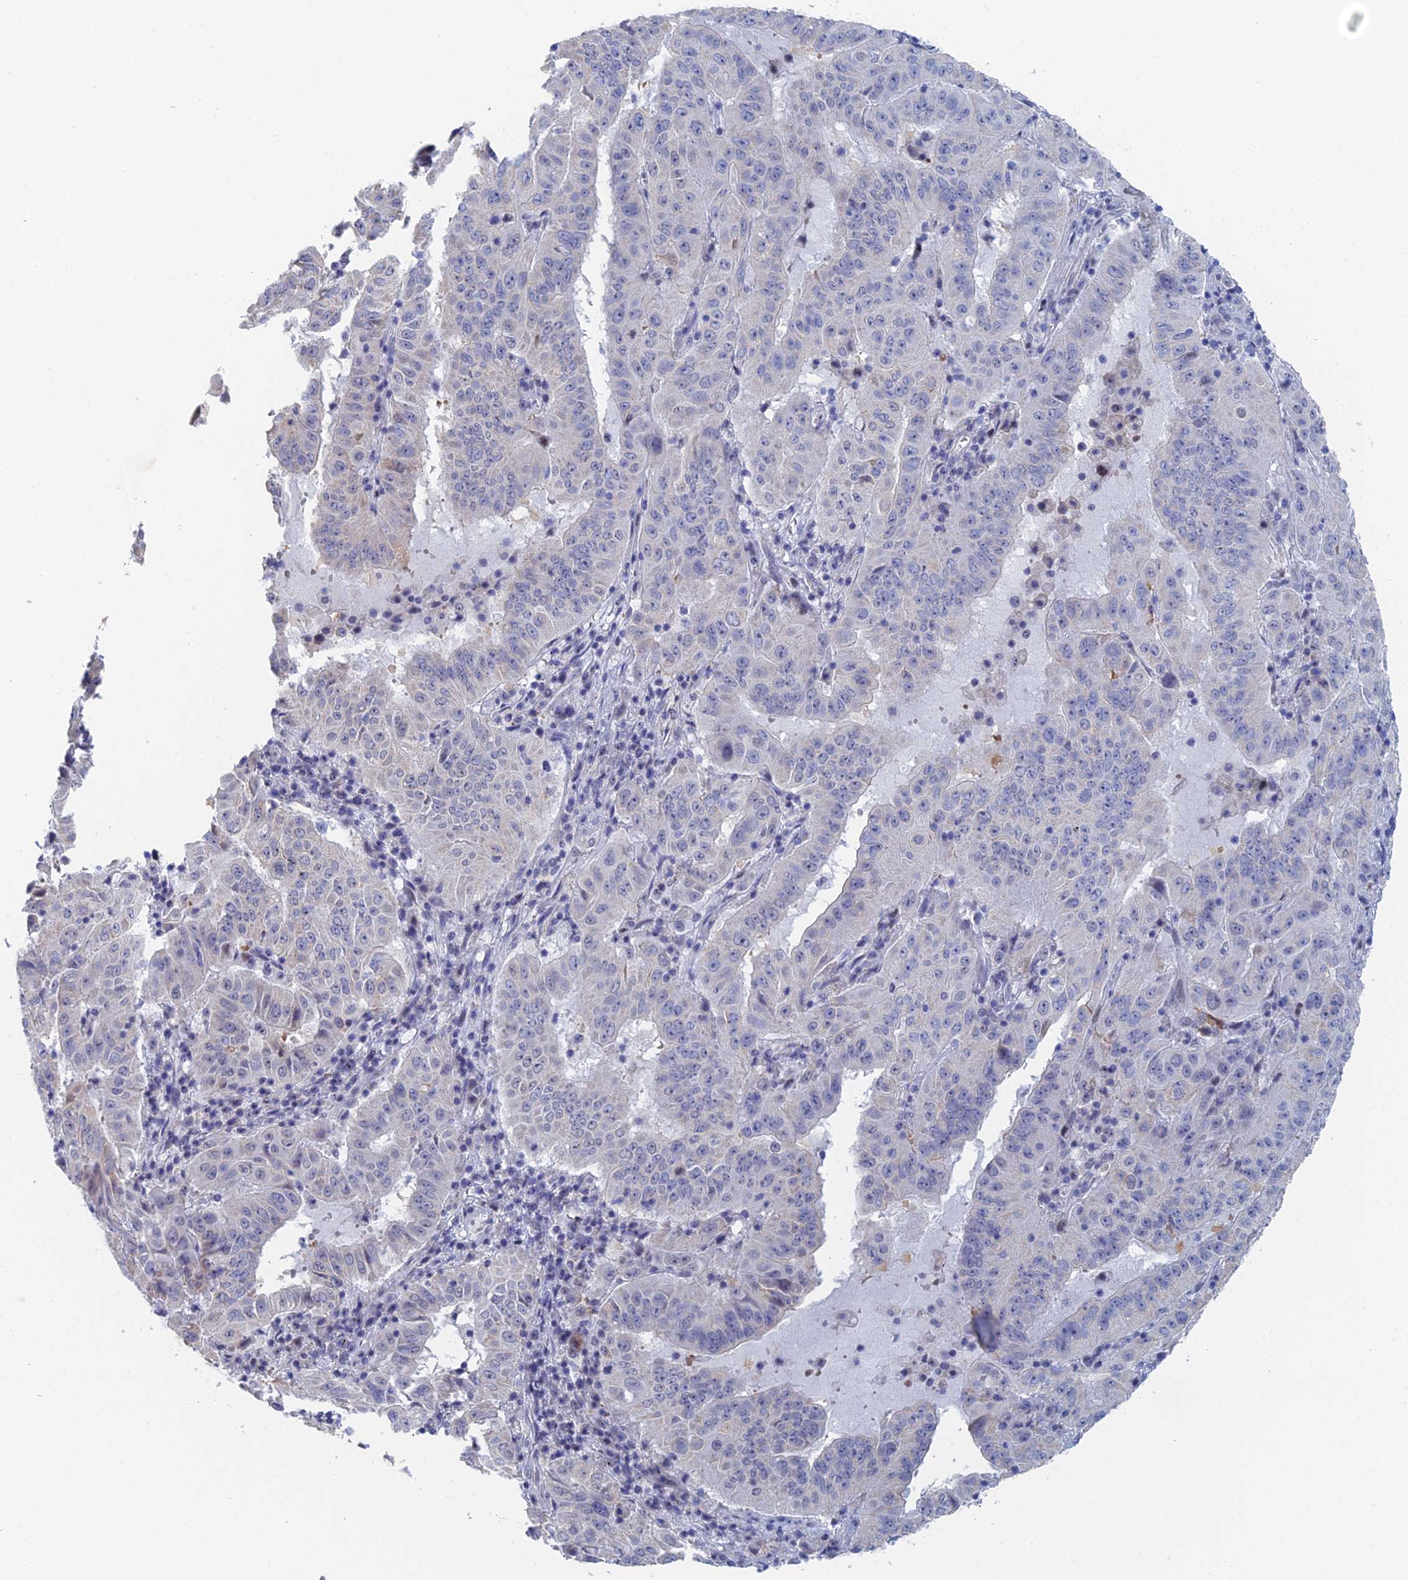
{"staining": {"intensity": "negative", "quantity": "none", "location": "none"}, "tissue": "pancreatic cancer", "cell_type": "Tumor cells", "image_type": "cancer", "snomed": [{"axis": "morphology", "description": "Adenocarcinoma, NOS"}, {"axis": "topography", "description": "Pancreas"}], "caption": "The micrograph reveals no significant expression in tumor cells of pancreatic cancer.", "gene": "GMNC", "patient": {"sex": "male", "age": 63}}